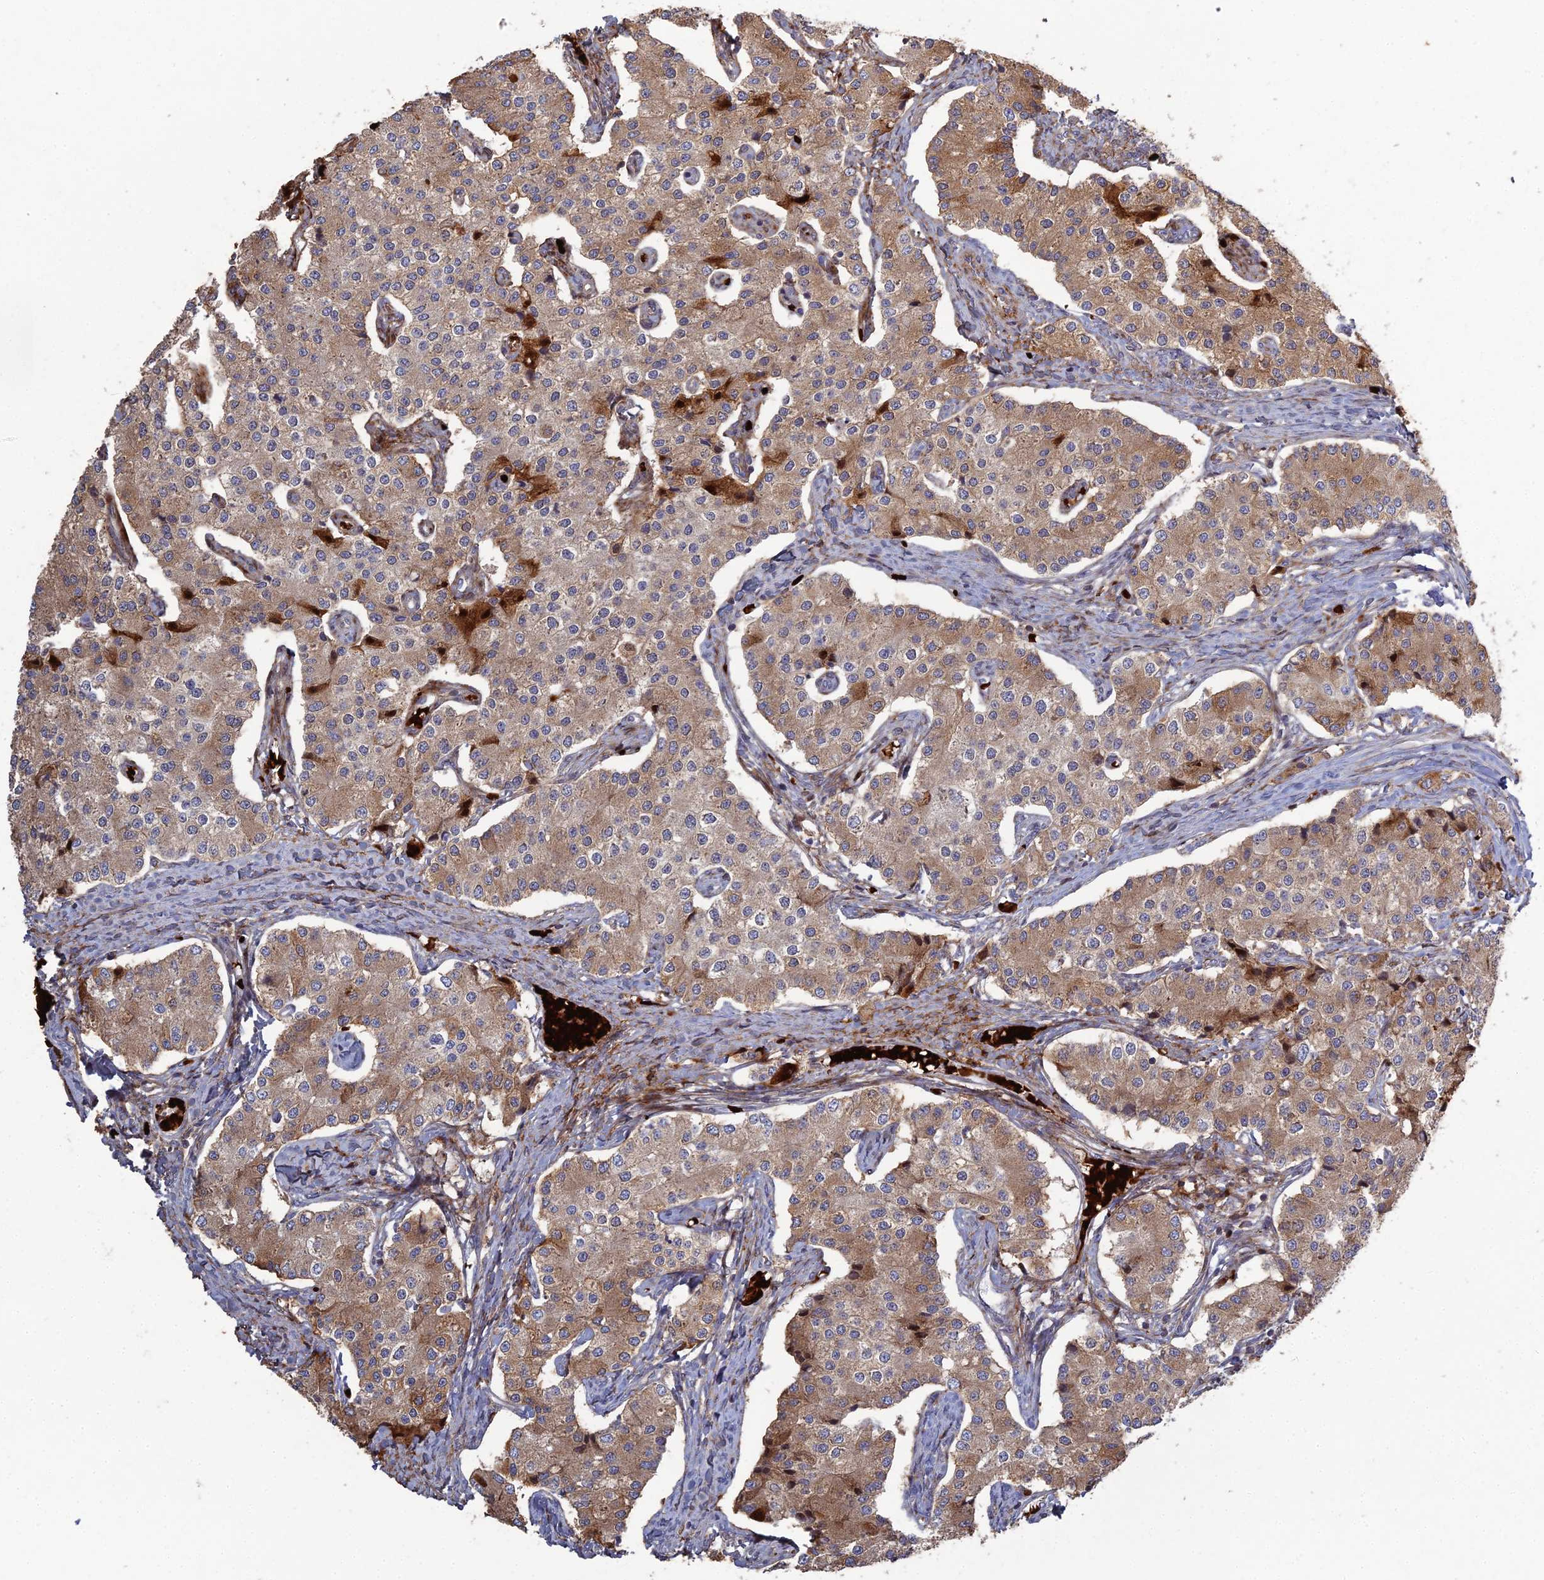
{"staining": {"intensity": "moderate", "quantity": "25%-75%", "location": "cytoplasmic/membranous"}, "tissue": "carcinoid", "cell_type": "Tumor cells", "image_type": "cancer", "snomed": [{"axis": "morphology", "description": "Carcinoid, malignant, NOS"}, {"axis": "topography", "description": "Colon"}], "caption": "This is a photomicrograph of immunohistochemistry (IHC) staining of carcinoid, which shows moderate staining in the cytoplasmic/membranous of tumor cells.", "gene": "TRAPPC6A", "patient": {"sex": "female", "age": 52}}